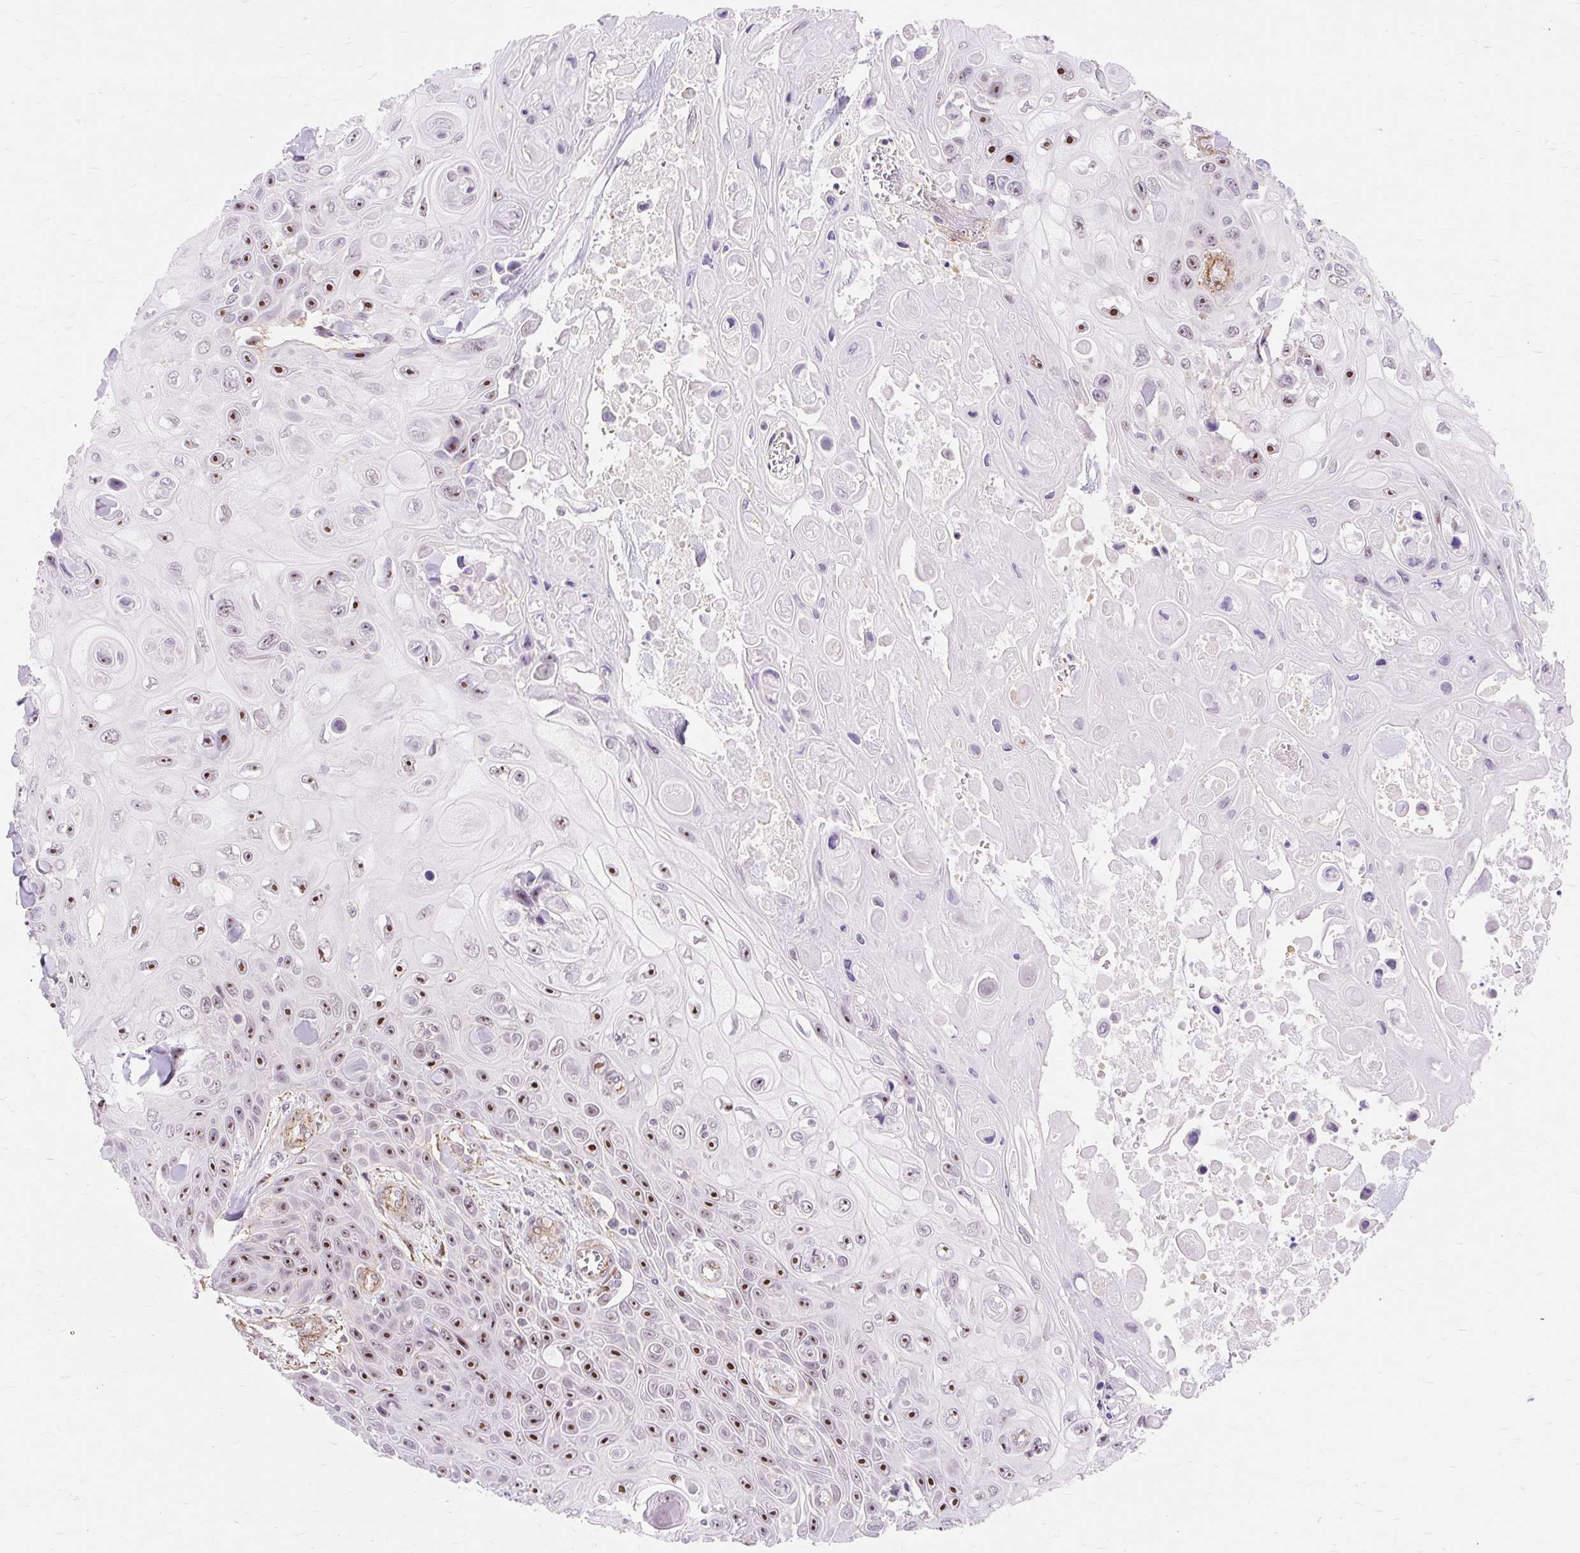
{"staining": {"intensity": "strong", "quantity": "25%-75%", "location": "nuclear"}, "tissue": "skin cancer", "cell_type": "Tumor cells", "image_type": "cancer", "snomed": [{"axis": "morphology", "description": "Squamous cell carcinoma, NOS"}, {"axis": "topography", "description": "Skin"}], "caption": "Immunohistochemistry (IHC) staining of skin cancer, which displays high levels of strong nuclear staining in approximately 25%-75% of tumor cells indicating strong nuclear protein positivity. The staining was performed using DAB (3,3'-diaminobenzidine) (brown) for protein detection and nuclei were counterstained in hematoxylin (blue).", "gene": "OBP2A", "patient": {"sex": "male", "age": 82}}